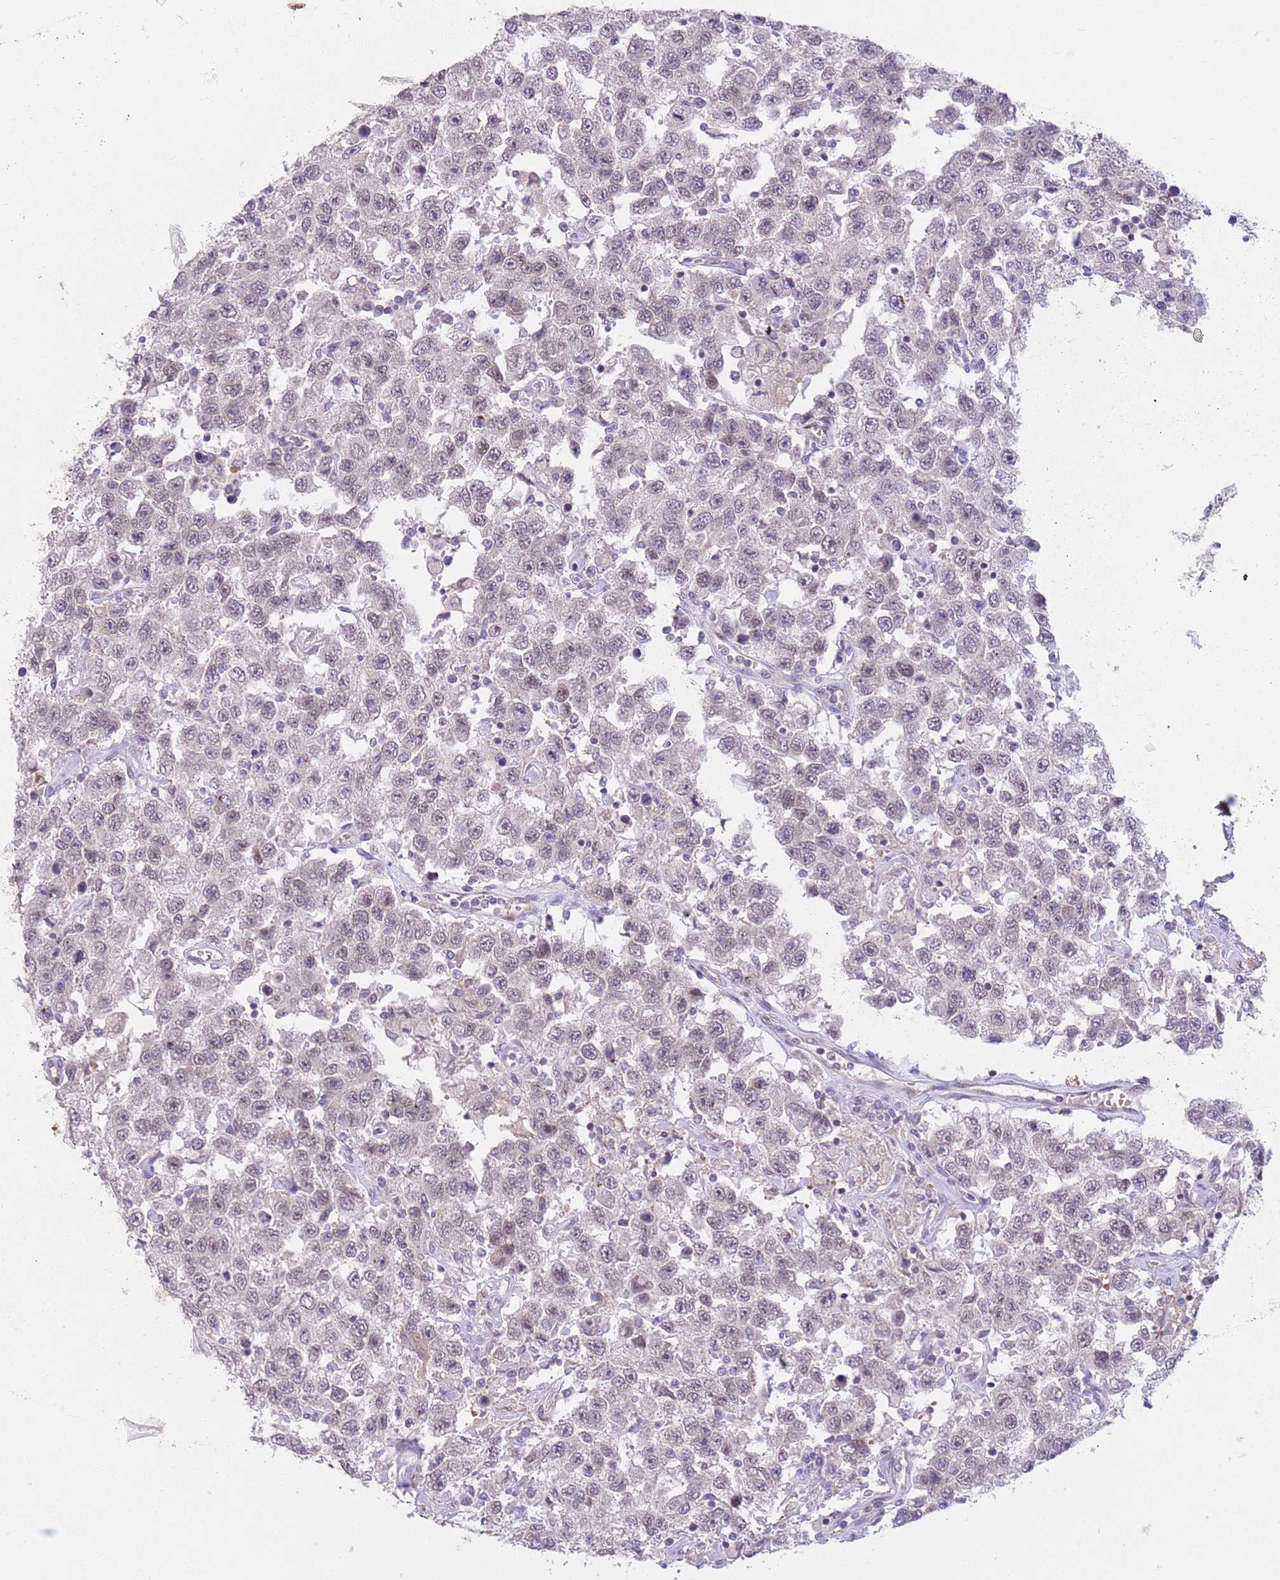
{"staining": {"intensity": "weak", "quantity": "<25%", "location": "nuclear"}, "tissue": "testis cancer", "cell_type": "Tumor cells", "image_type": "cancer", "snomed": [{"axis": "morphology", "description": "Seminoma, NOS"}, {"axis": "topography", "description": "Testis"}], "caption": "Immunohistochemical staining of testis cancer shows no significant staining in tumor cells. (DAB immunohistochemistry with hematoxylin counter stain).", "gene": "ZNF574", "patient": {"sex": "male", "age": 41}}